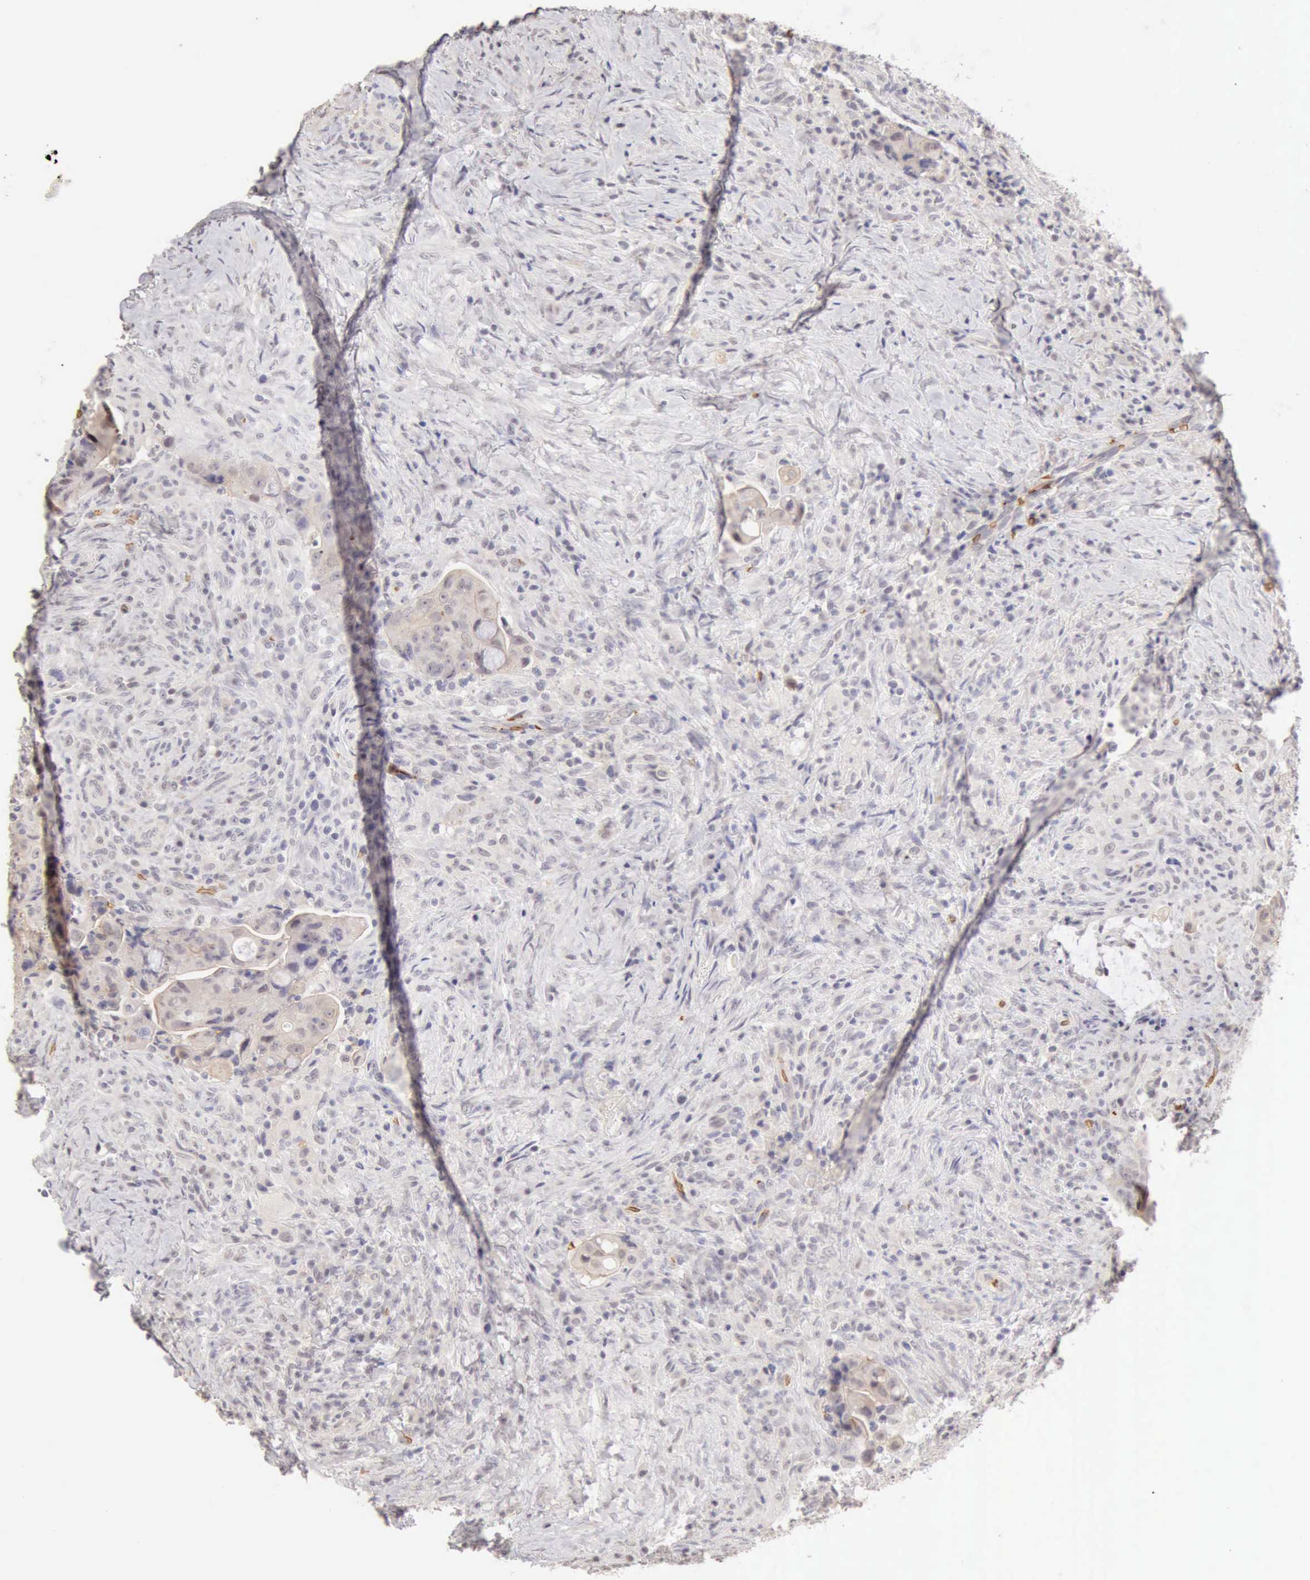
{"staining": {"intensity": "weak", "quantity": "25%-75%", "location": "cytoplasmic/membranous"}, "tissue": "colorectal cancer", "cell_type": "Tumor cells", "image_type": "cancer", "snomed": [{"axis": "morphology", "description": "Adenocarcinoma, NOS"}, {"axis": "topography", "description": "Rectum"}], "caption": "A high-resolution photomicrograph shows IHC staining of colorectal cancer, which displays weak cytoplasmic/membranous positivity in approximately 25%-75% of tumor cells.", "gene": "CFI", "patient": {"sex": "female", "age": 71}}